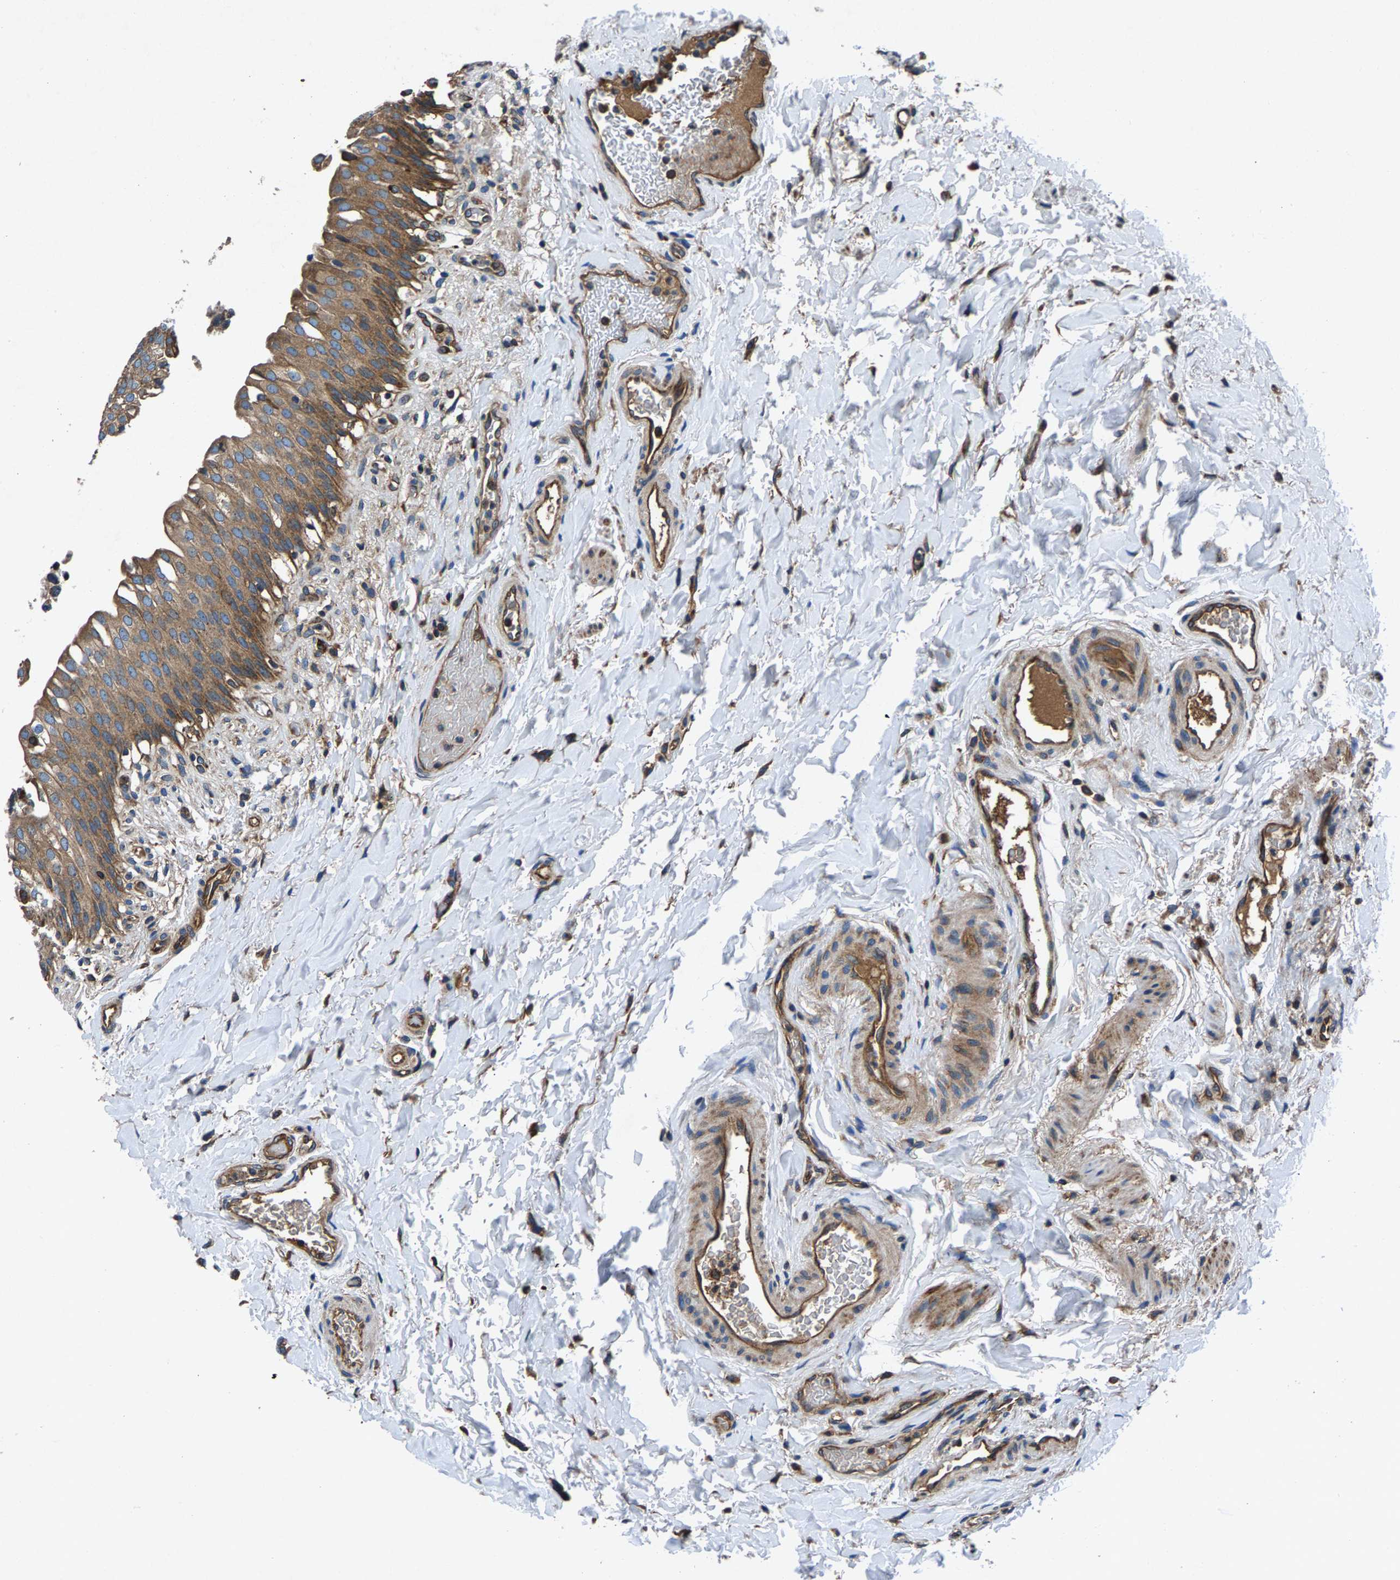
{"staining": {"intensity": "moderate", "quantity": ">75%", "location": "cytoplasmic/membranous"}, "tissue": "urinary bladder", "cell_type": "Urothelial cells", "image_type": "normal", "snomed": [{"axis": "morphology", "description": "Normal tissue, NOS"}, {"axis": "topography", "description": "Urinary bladder"}], "caption": "A brown stain labels moderate cytoplasmic/membranous positivity of a protein in urothelial cells of normal human urinary bladder.", "gene": "LPCAT1", "patient": {"sex": "female", "age": 60}}